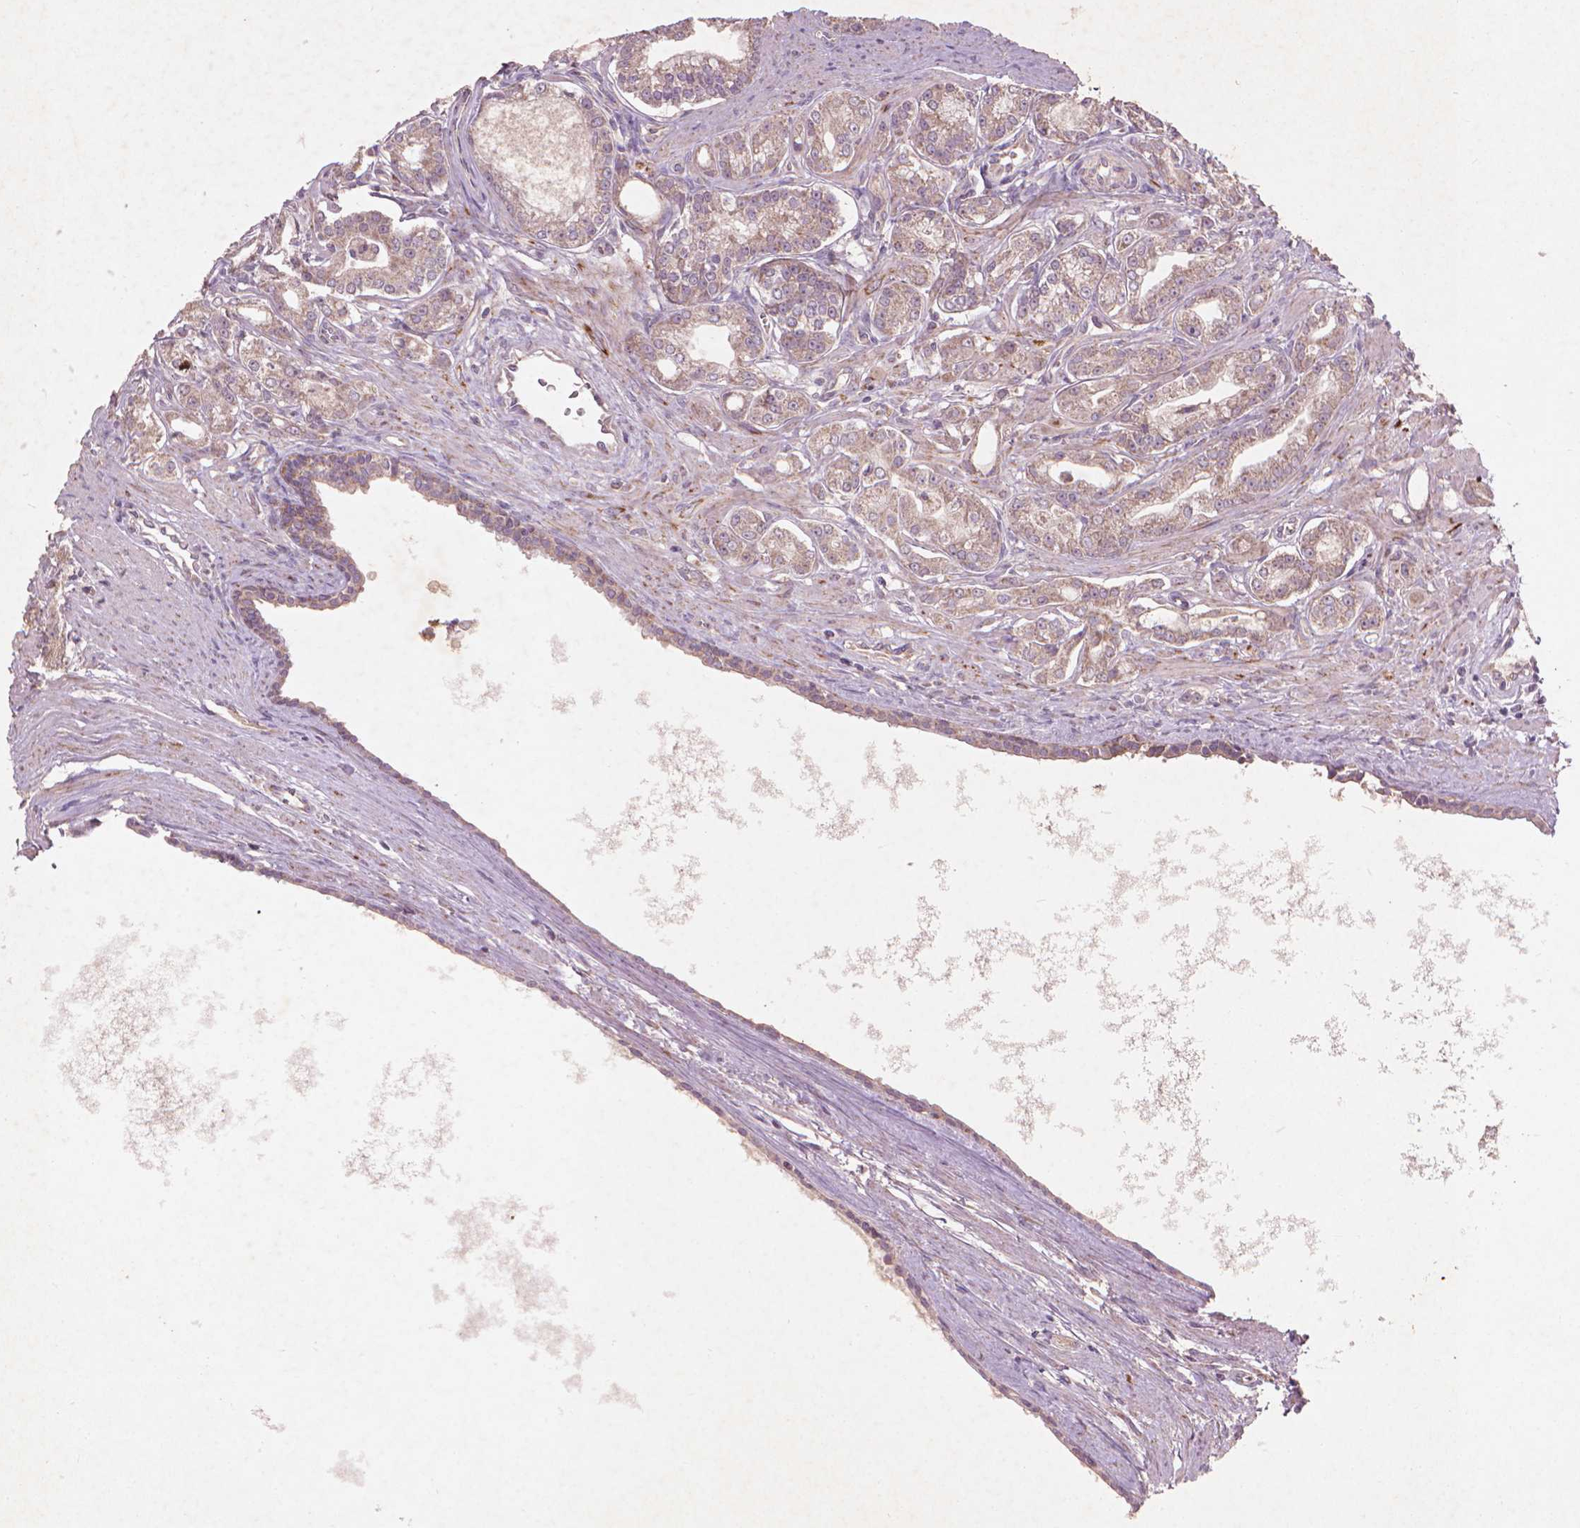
{"staining": {"intensity": "moderate", "quantity": ">75%", "location": "cytoplasmic/membranous"}, "tissue": "prostate cancer", "cell_type": "Tumor cells", "image_type": "cancer", "snomed": [{"axis": "morphology", "description": "Adenocarcinoma, NOS"}, {"axis": "topography", "description": "Prostate"}], "caption": "This histopathology image displays immunohistochemistry (IHC) staining of human prostate cancer, with medium moderate cytoplasmic/membranous positivity in about >75% of tumor cells.", "gene": "NLRX1", "patient": {"sex": "male", "age": 71}}